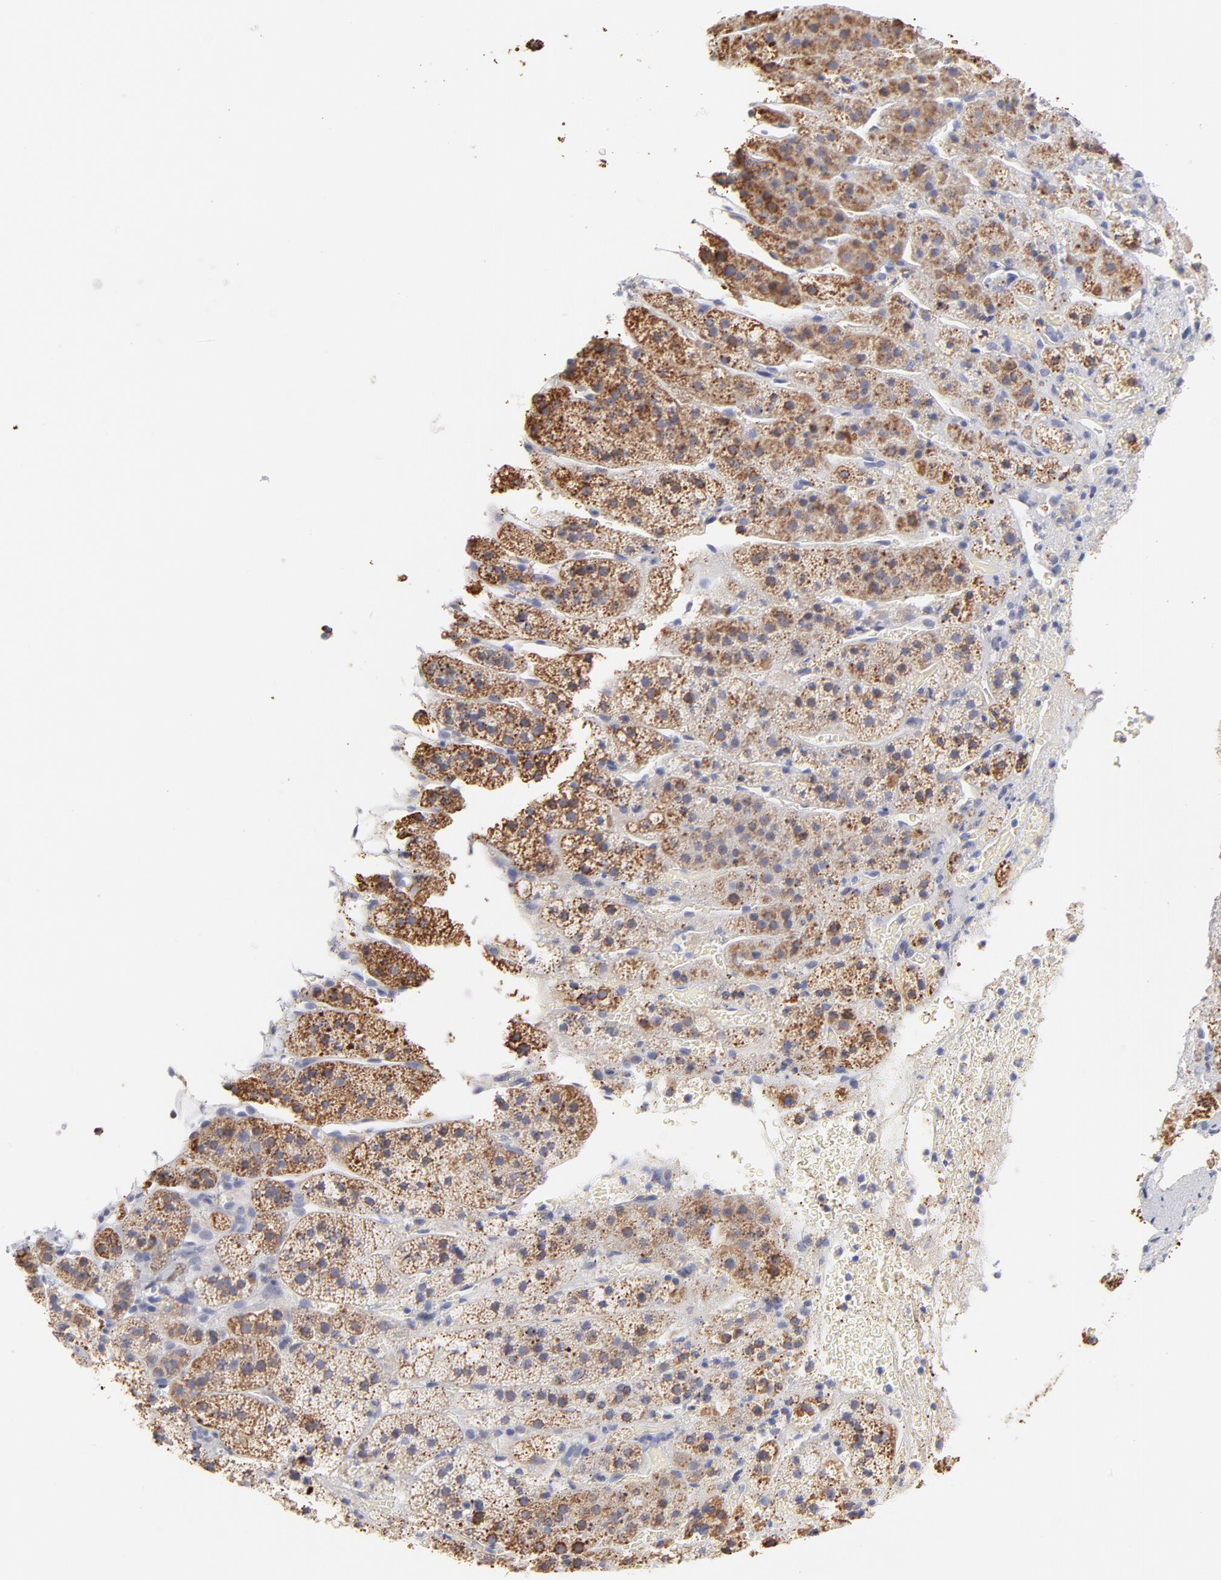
{"staining": {"intensity": "strong", "quantity": ">75%", "location": "cytoplasmic/membranous"}, "tissue": "adrenal gland", "cell_type": "Glandular cells", "image_type": "normal", "snomed": [{"axis": "morphology", "description": "Normal tissue, NOS"}, {"axis": "topography", "description": "Adrenal gland"}], "caption": "A brown stain shows strong cytoplasmic/membranous staining of a protein in glandular cells of normal adrenal gland. Immunohistochemistry stains the protein in brown and the nuclei are stained blue.", "gene": "TST", "patient": {"sex": "female", "age": 44}}